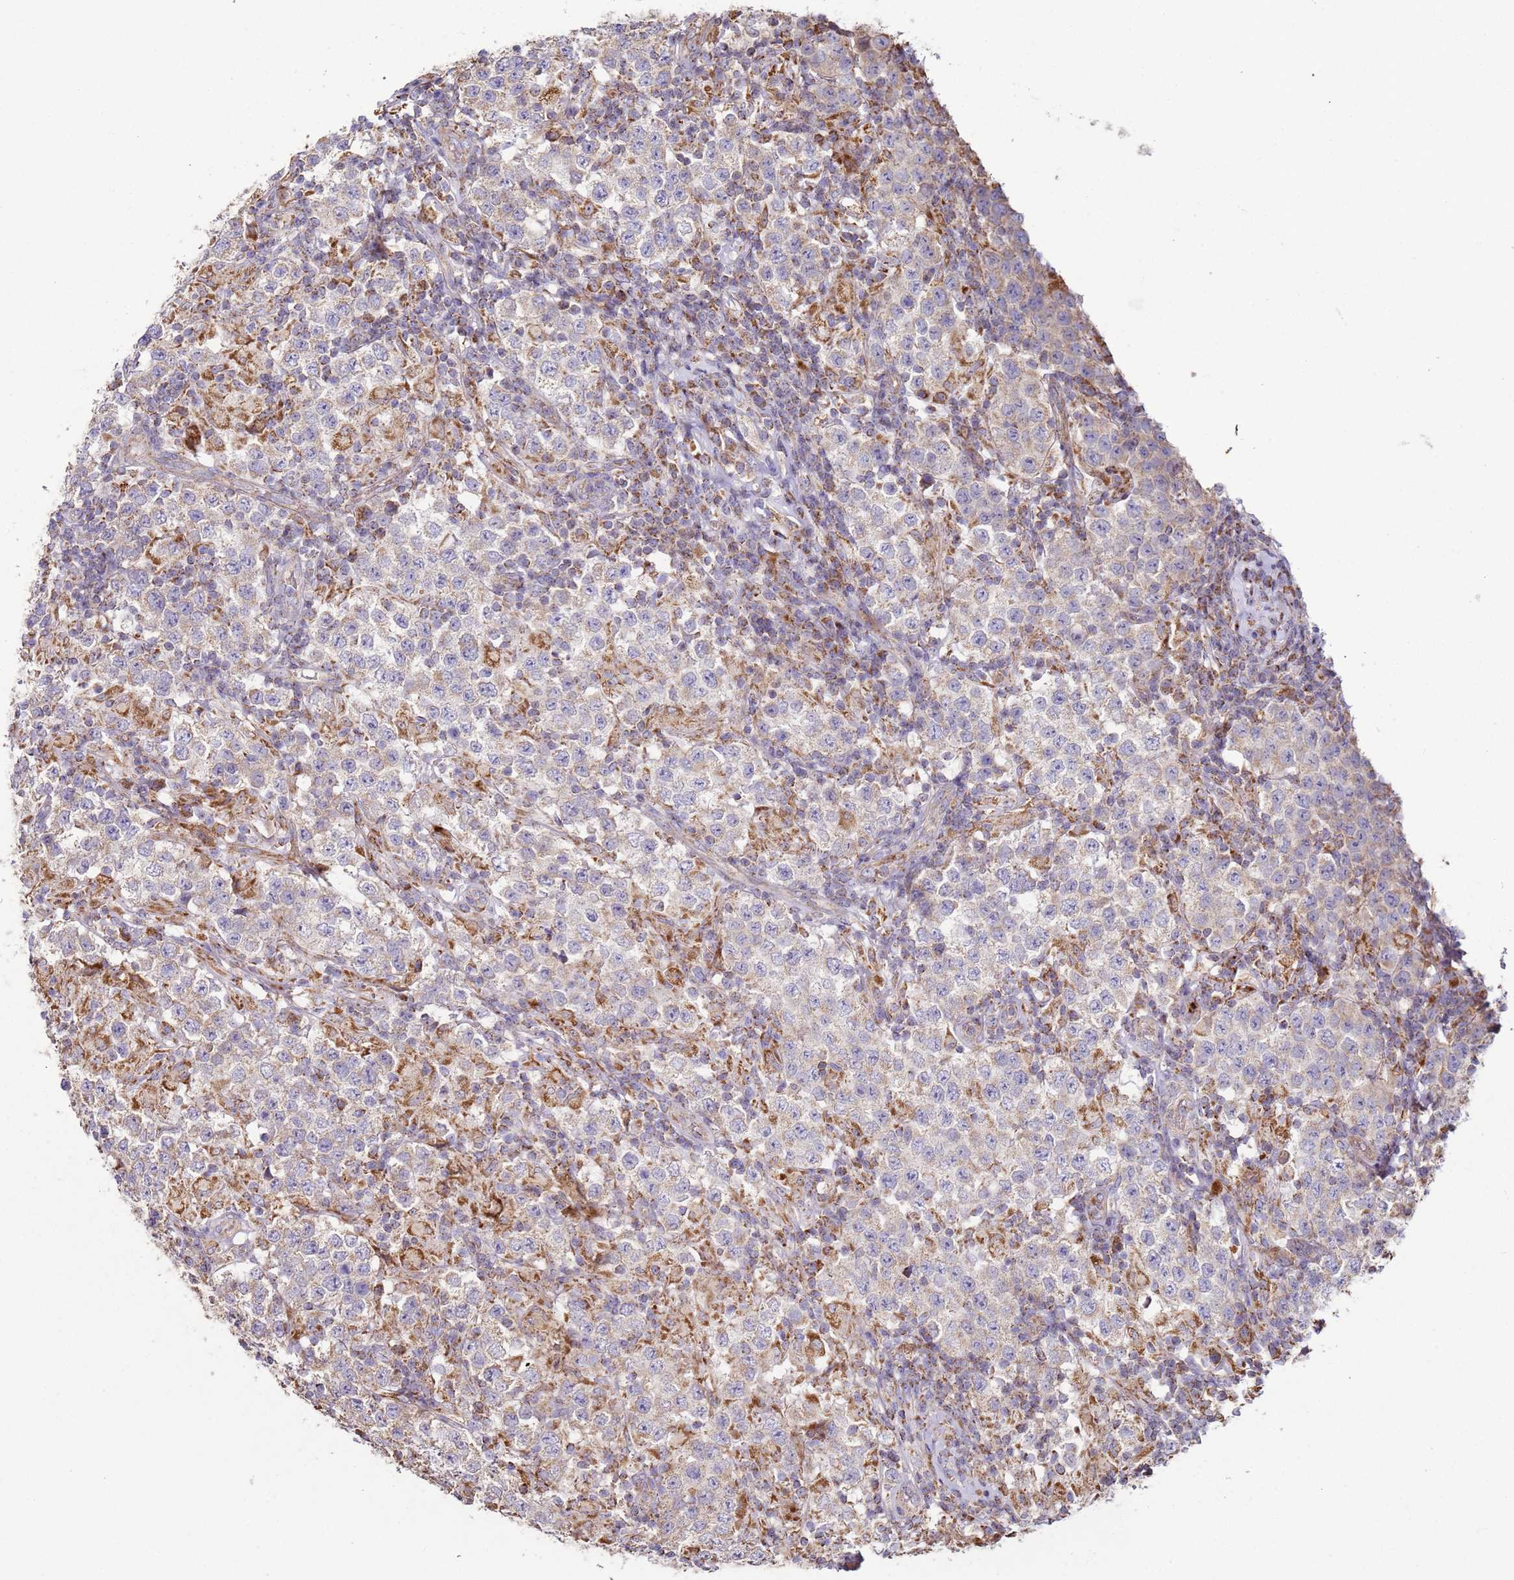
{"staining": {"intensity": "weak", "quantity": "<25%", "location": "cytoplasmic/membranous"}, "tissue": "testis cancer", "cell_type": "Tumor cells", "image_type": "cancer", "snomed": [{"axis": "morphology", "description": "Seminoma, NOS"}, {"axis": "morphology", "description": "Carcinoma, Embryonal, NOS"}, {"axis": "topography", "description": "Testis"}], "caption": "Testis cancer was stained to show a protein in brown. There is no significant positivity in tumor cells.", "gene": "FBXO33", "patient": {"sex": "male", "age": 41}}